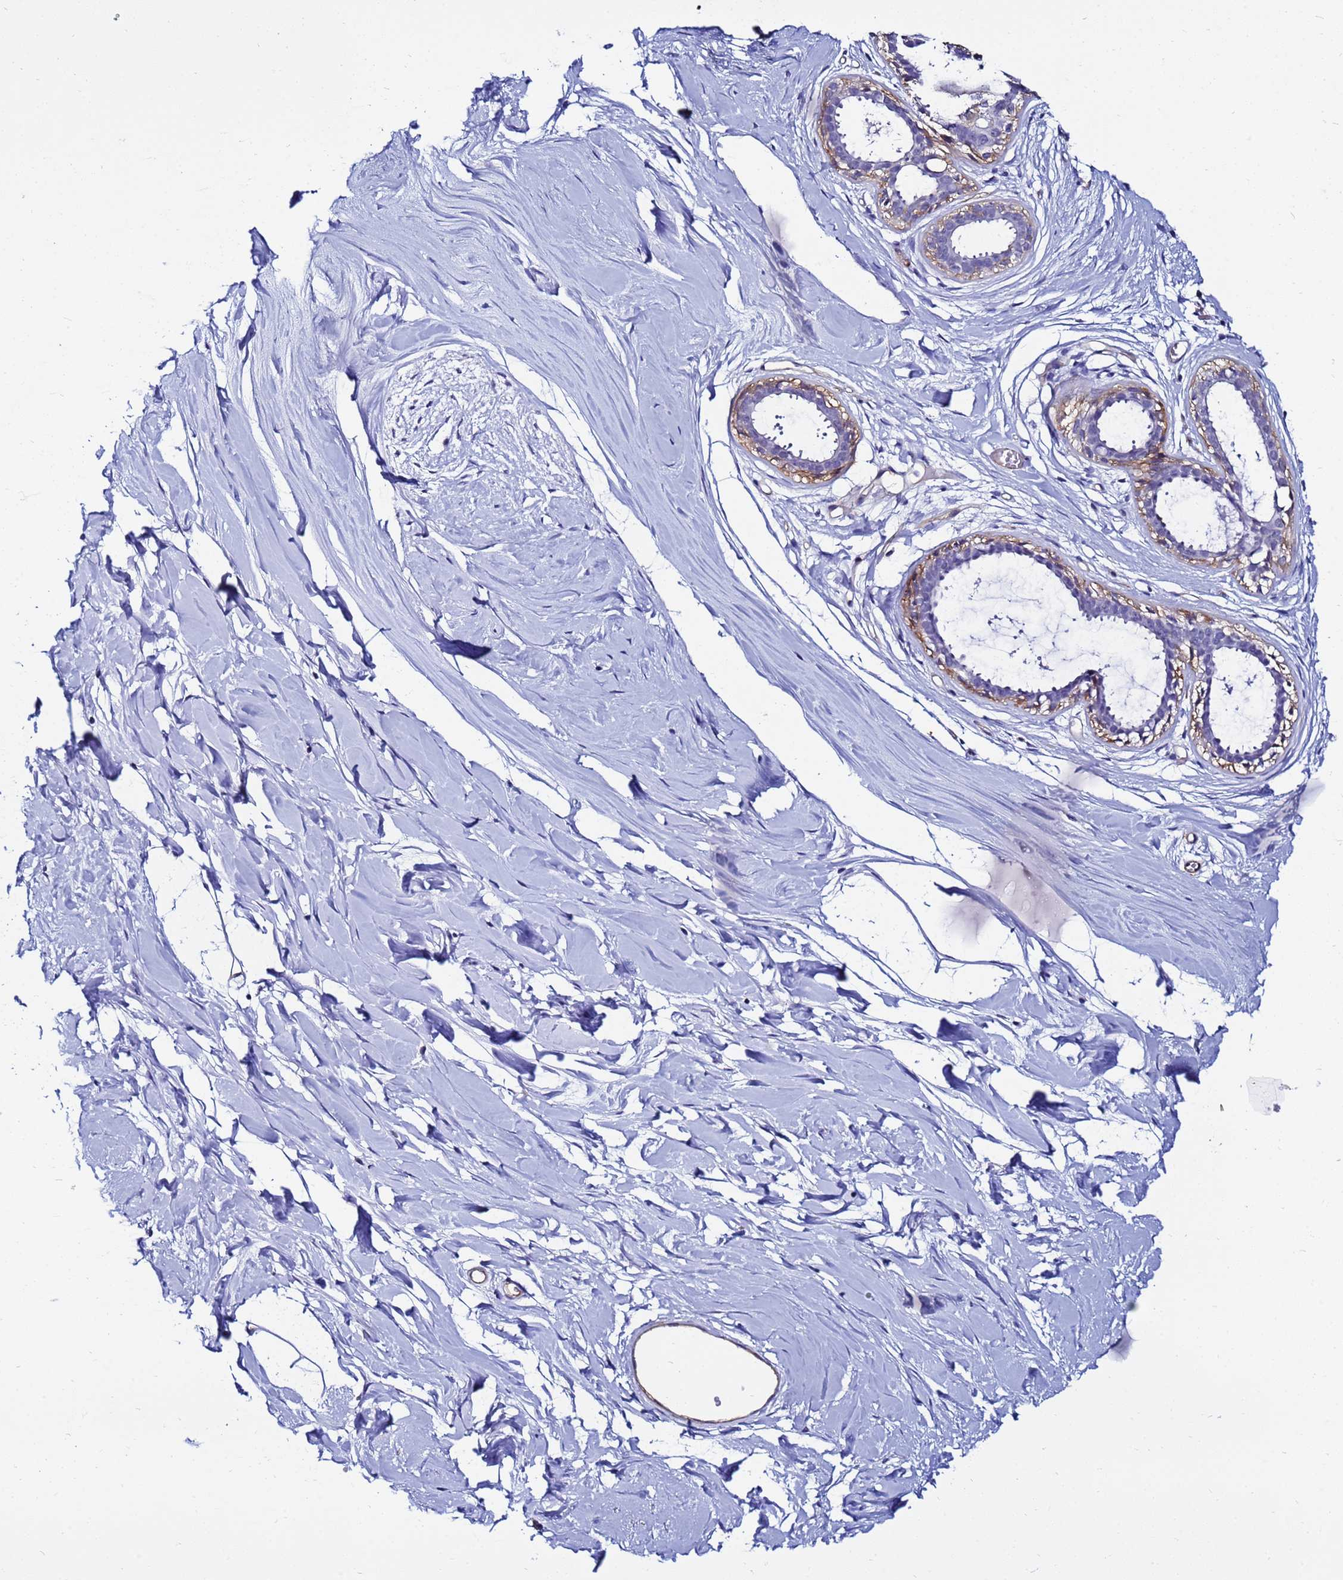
{"staining": {"intensity": "negative", "quantity": "none", "location": "none"}, "tissue": "breast", "cell_type": "Adipocytes", "image_type": "normal", "snomed": [{"axis": "morphology", "description": "Normal tissue, NOS"}, {"axis": "topography", "description": "Breast"}], "caption": "IHC image of unremarkable breast: breast stained with DAB (3,3'-diaminobenzidine) displays no significant protein expression in adipocytes. (DAB (3,3'-diaminobenzidine) immunohistochemistry (IHC) with hematoxylin counter stain).", "gene": "DEFB104A", "patient": {"sex": "female", "age": 45}}